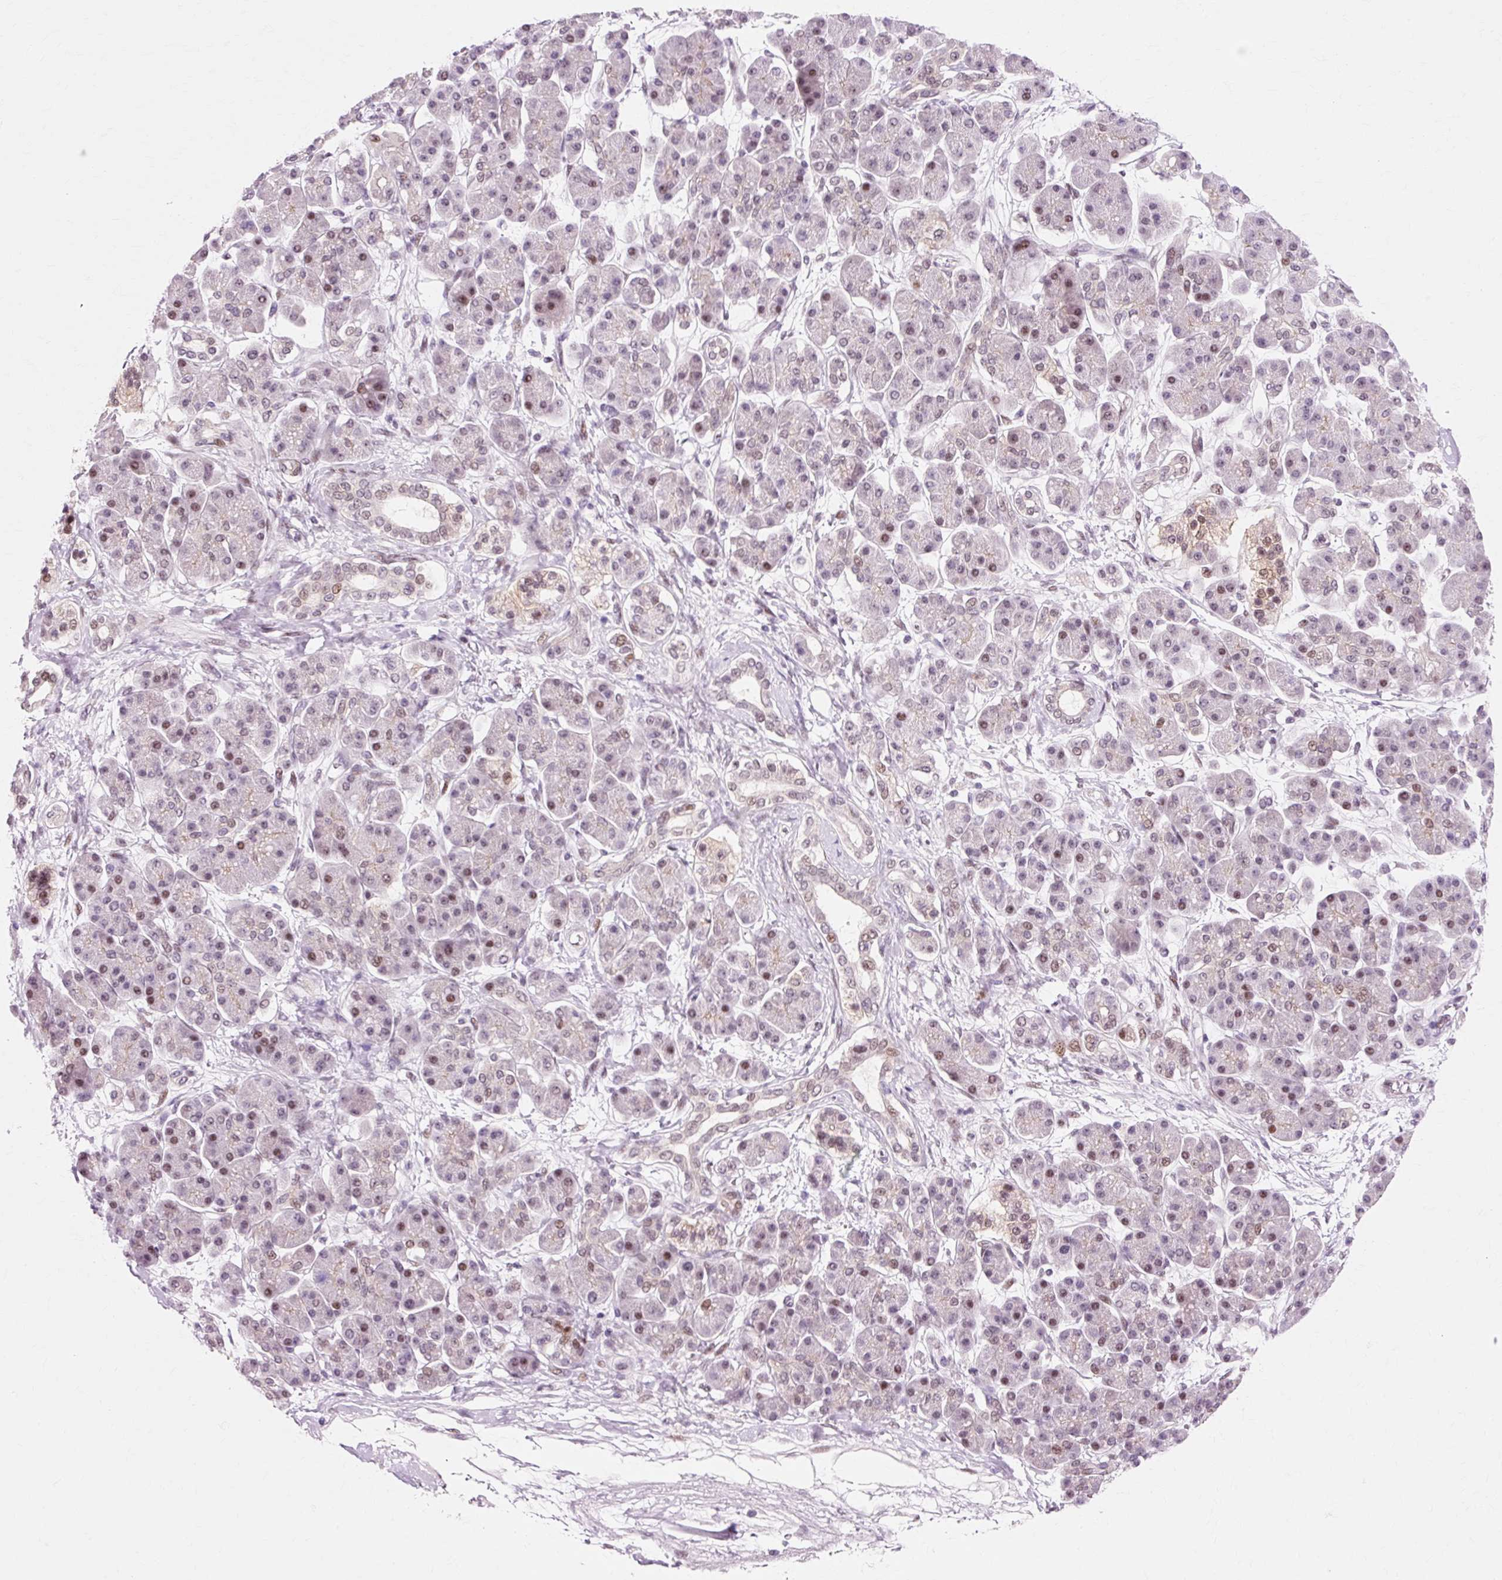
{"staining": {"intensity": "moderate", "quantity": "25%-75%", "location": "nuclear"}, "tissue": "pancreatic cancer", "cell_type": "Tumor cells", "image_type": "cancer", "snomed": [{"axis": "morphology", "description": "Adenocarcinoma, NOS"}, {"axis": "topography", "description": "Pancreas"}], "caption": "This micrograph displays immunohistochemistry (IHC) staining of pancreatic adenocarcinoma, with medium moderate nuclear expression in about 25%-75% of tumor cells.", "gene": "MACROD2", "patient": {"sex": "female", "age": 61}}